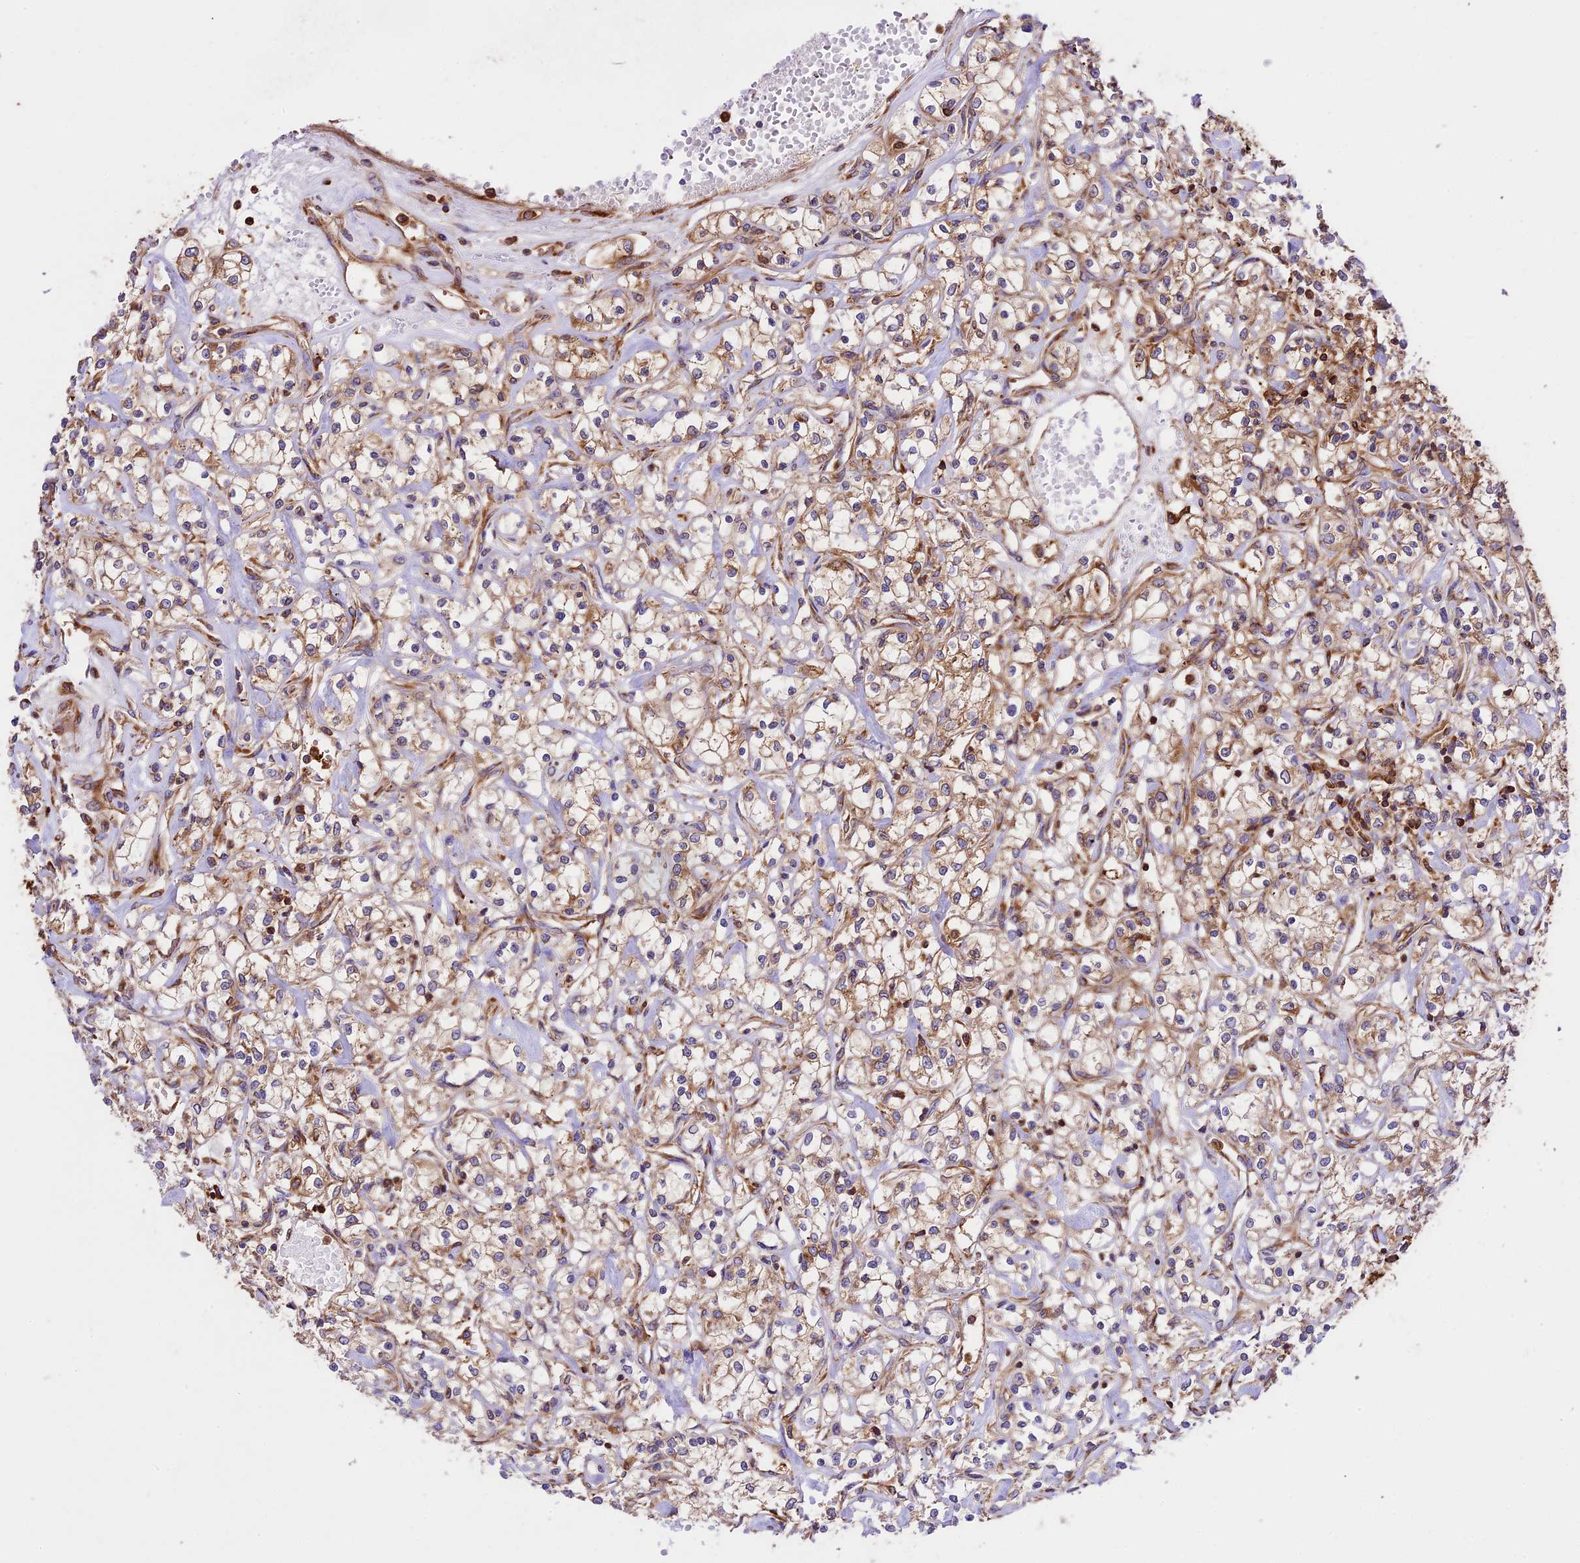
{"staining": {"intensity": "strong", "quantity": "25%-75%", "location": "cytoplasmic/membranous"}, "tissue": "renal cancer", "cell_type": "Tumor cells", "image_type": "cancer", "snomed": [{"axis": "morphology", "description": "Adenocarcinoma, NOS"}, {"axis": "topography", "description": "Kidney"}], "caption": "Human adenocarcinoma (renal) stained for a protein (brown) exhibits strong cytoplasmic/membranous positive staining in approximately 25%-75% of tumor cells.", "gene": "KARS1", "patient": {"sex": "female", "age": 59}}